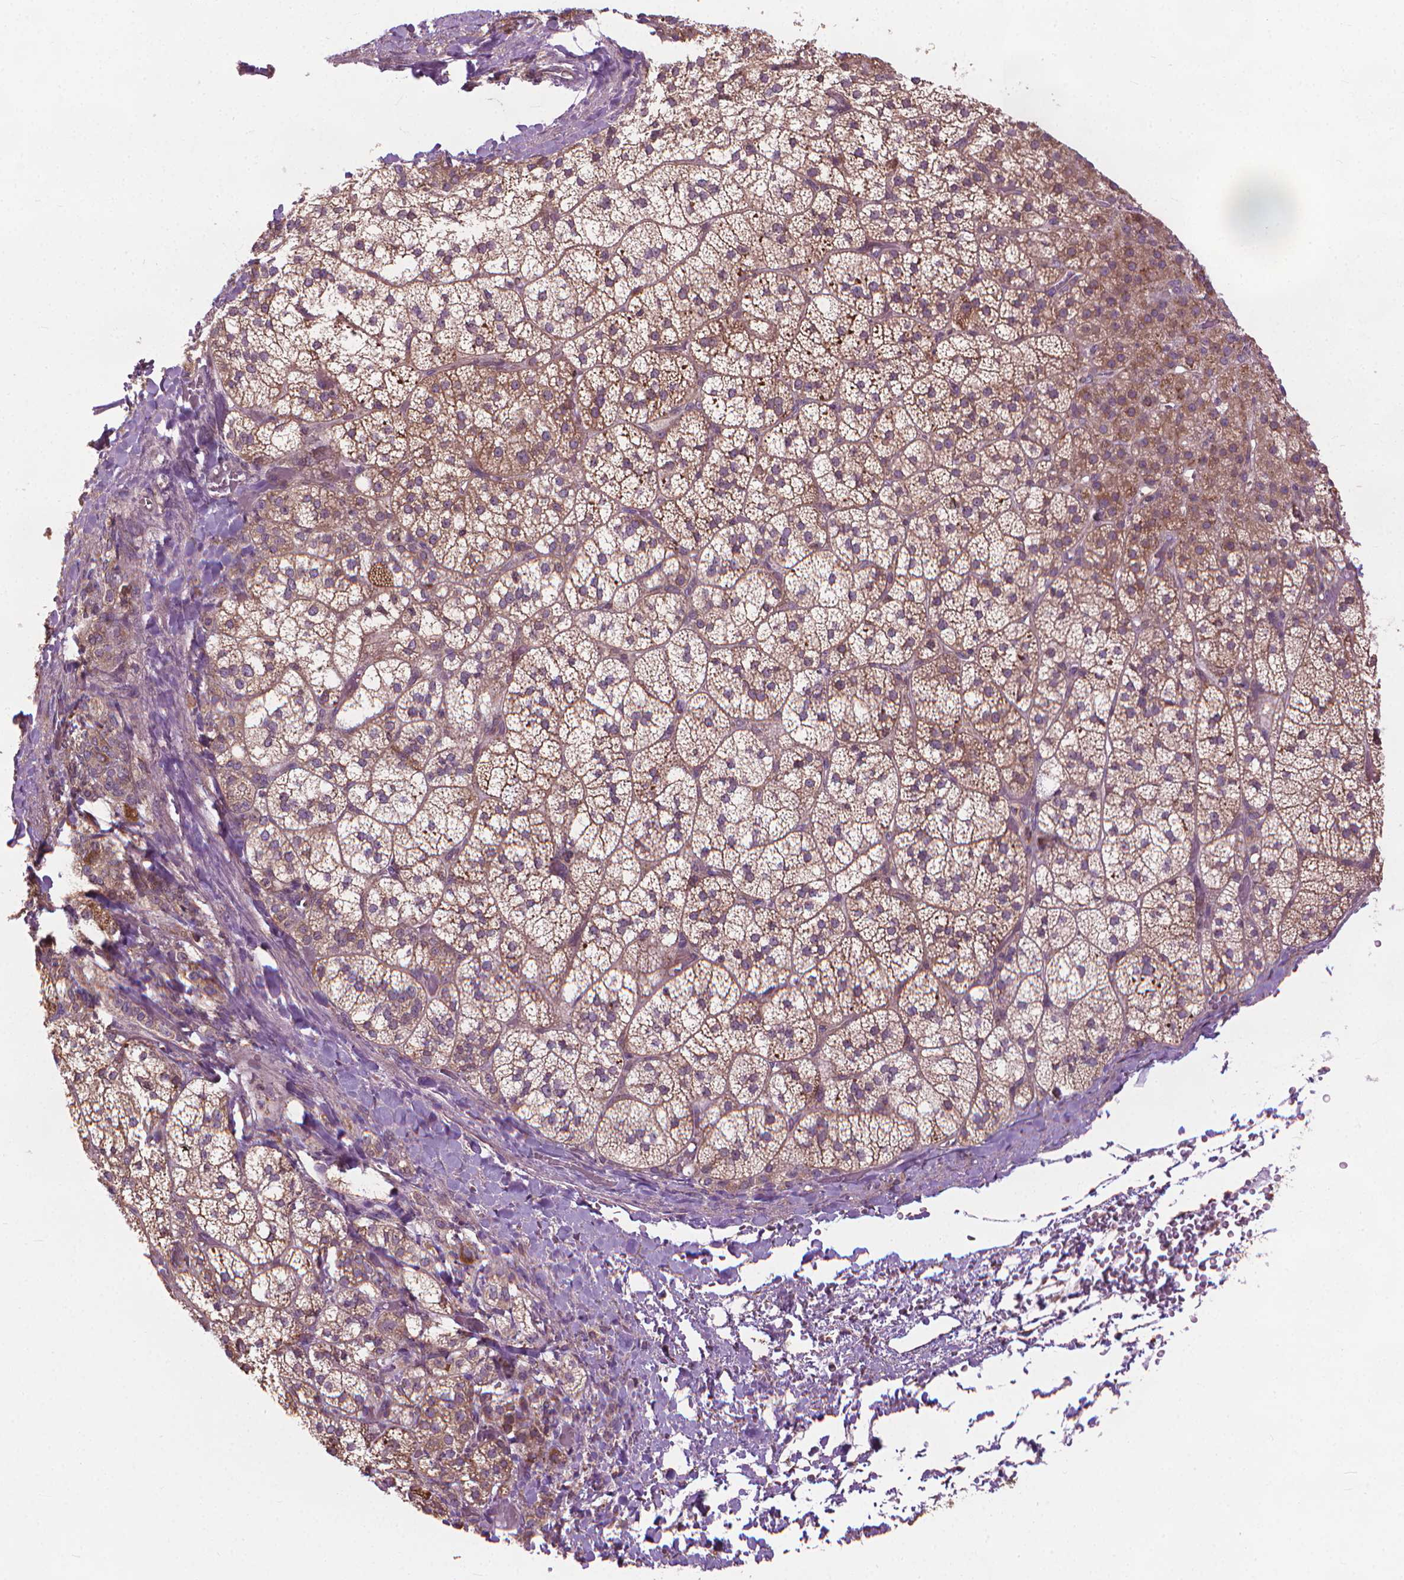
{"staining": {"intensity": "moderate", "quantity": ">75%", "location": "cytoplasmic/membranous"}, "tissue": "adrenal gland", "cell_type": "Glandular cells", "image_type": "normal", "snomed": [{"axis": "morphology", "description": "Normal tissue, NOS"}, {"axis": "topography", "description": "Adrenal gland"}], "caption": "A photomicrograph of adrenal gland stained for a protein demonstrates moderate cytoplasmic/membranous brown staining in glandular cells.", "gene": "NUDT1", "patient": {"sex": "female", "age": 60}}